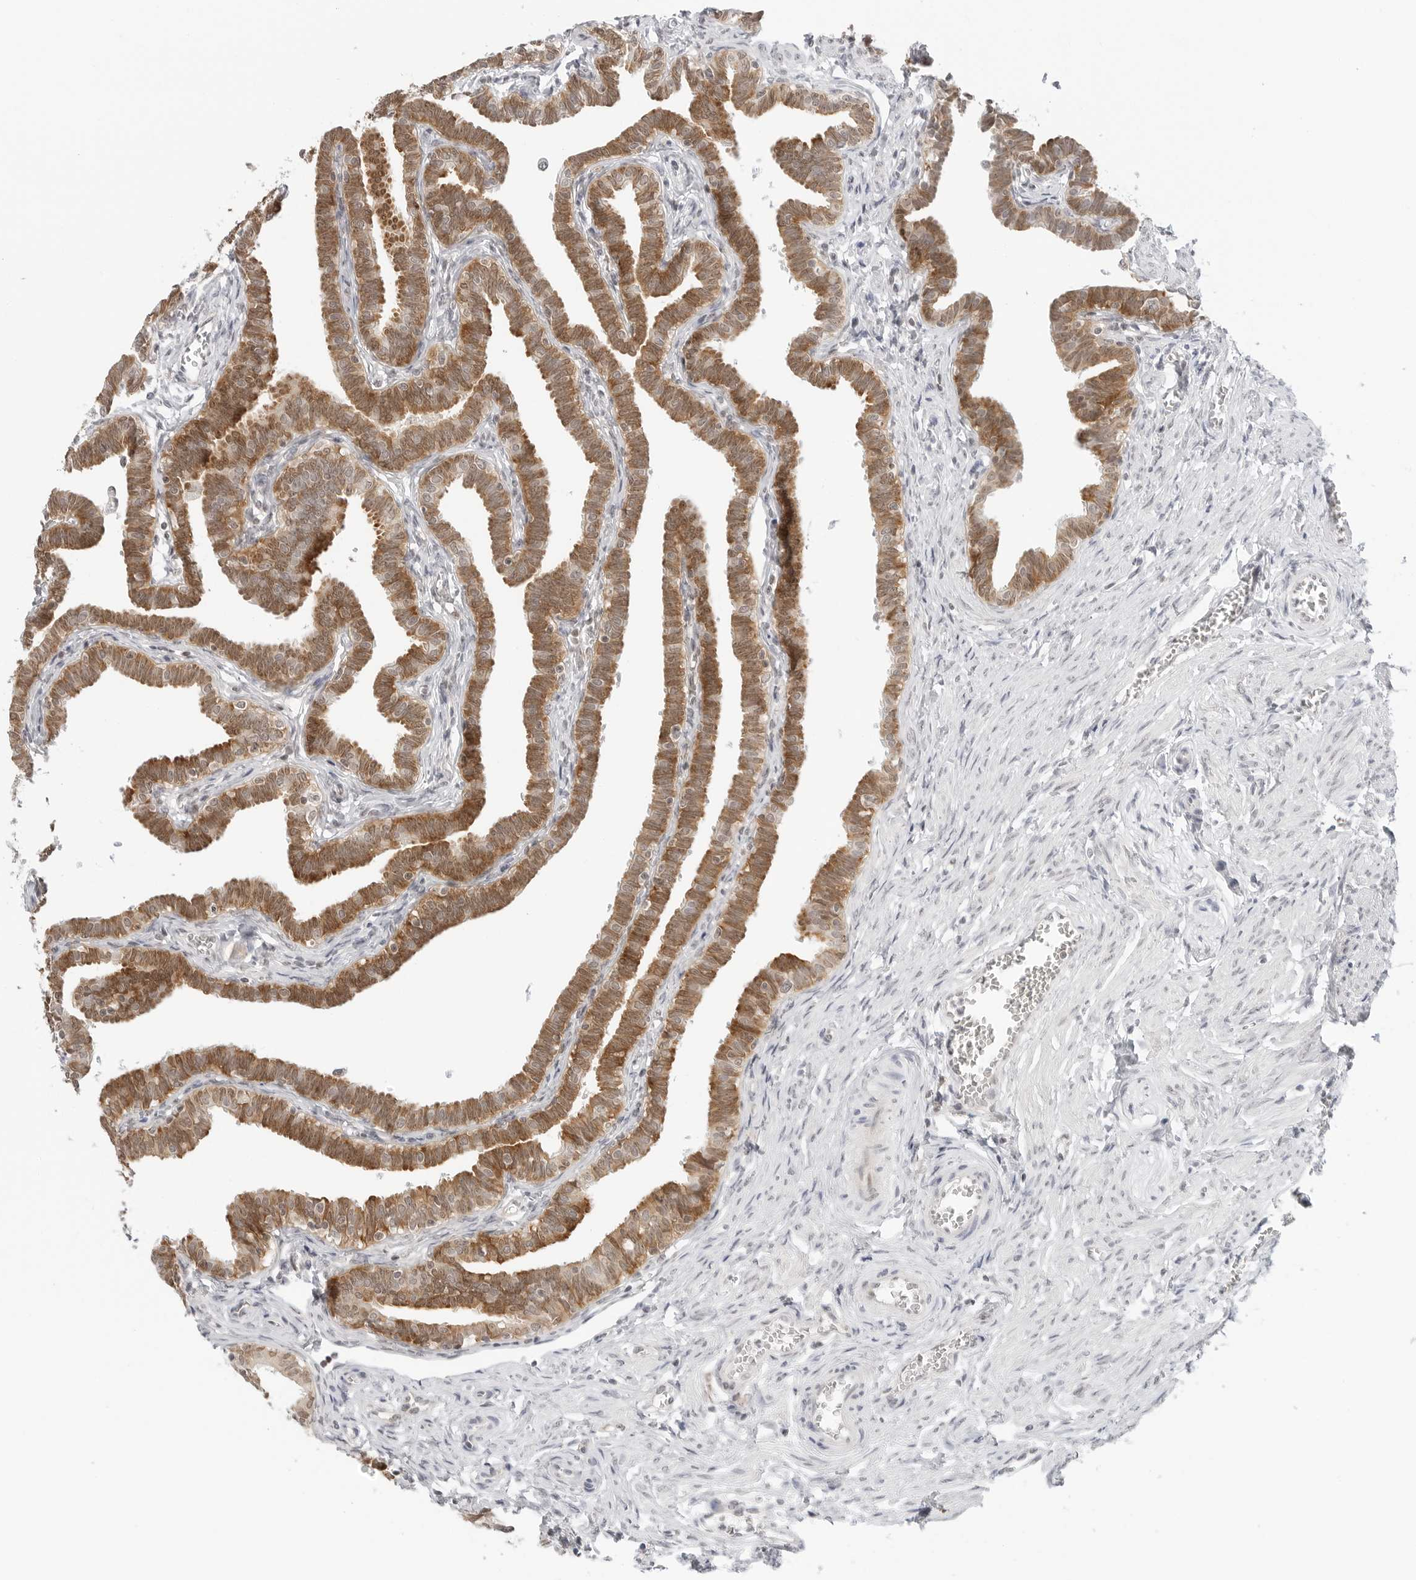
{"staining": {"intensity": "moderate", "quantity": ">75%", "location": "cytoplasmic/membranous,nuclear"}, "tissue": "fallopian tube", "cell_type": "Glandular cells", "image_type": "normal", "snomed": [{"axis": "morphology", "description": "Normal tissue, NOS"}, {"axis": "topography", "description": "Fallopian tube"}, {"axis": "topography", "description": "Ovary"}], "caption": "About >75% of glandular cells in benign human fallopian tube demonstrate moderate cytoplasmic/membranous,nuclear protein staining as visualized by brown immunohistochemical staining.", "gene": "METAP1", "patient": {"sex": "female", "age": 23}}